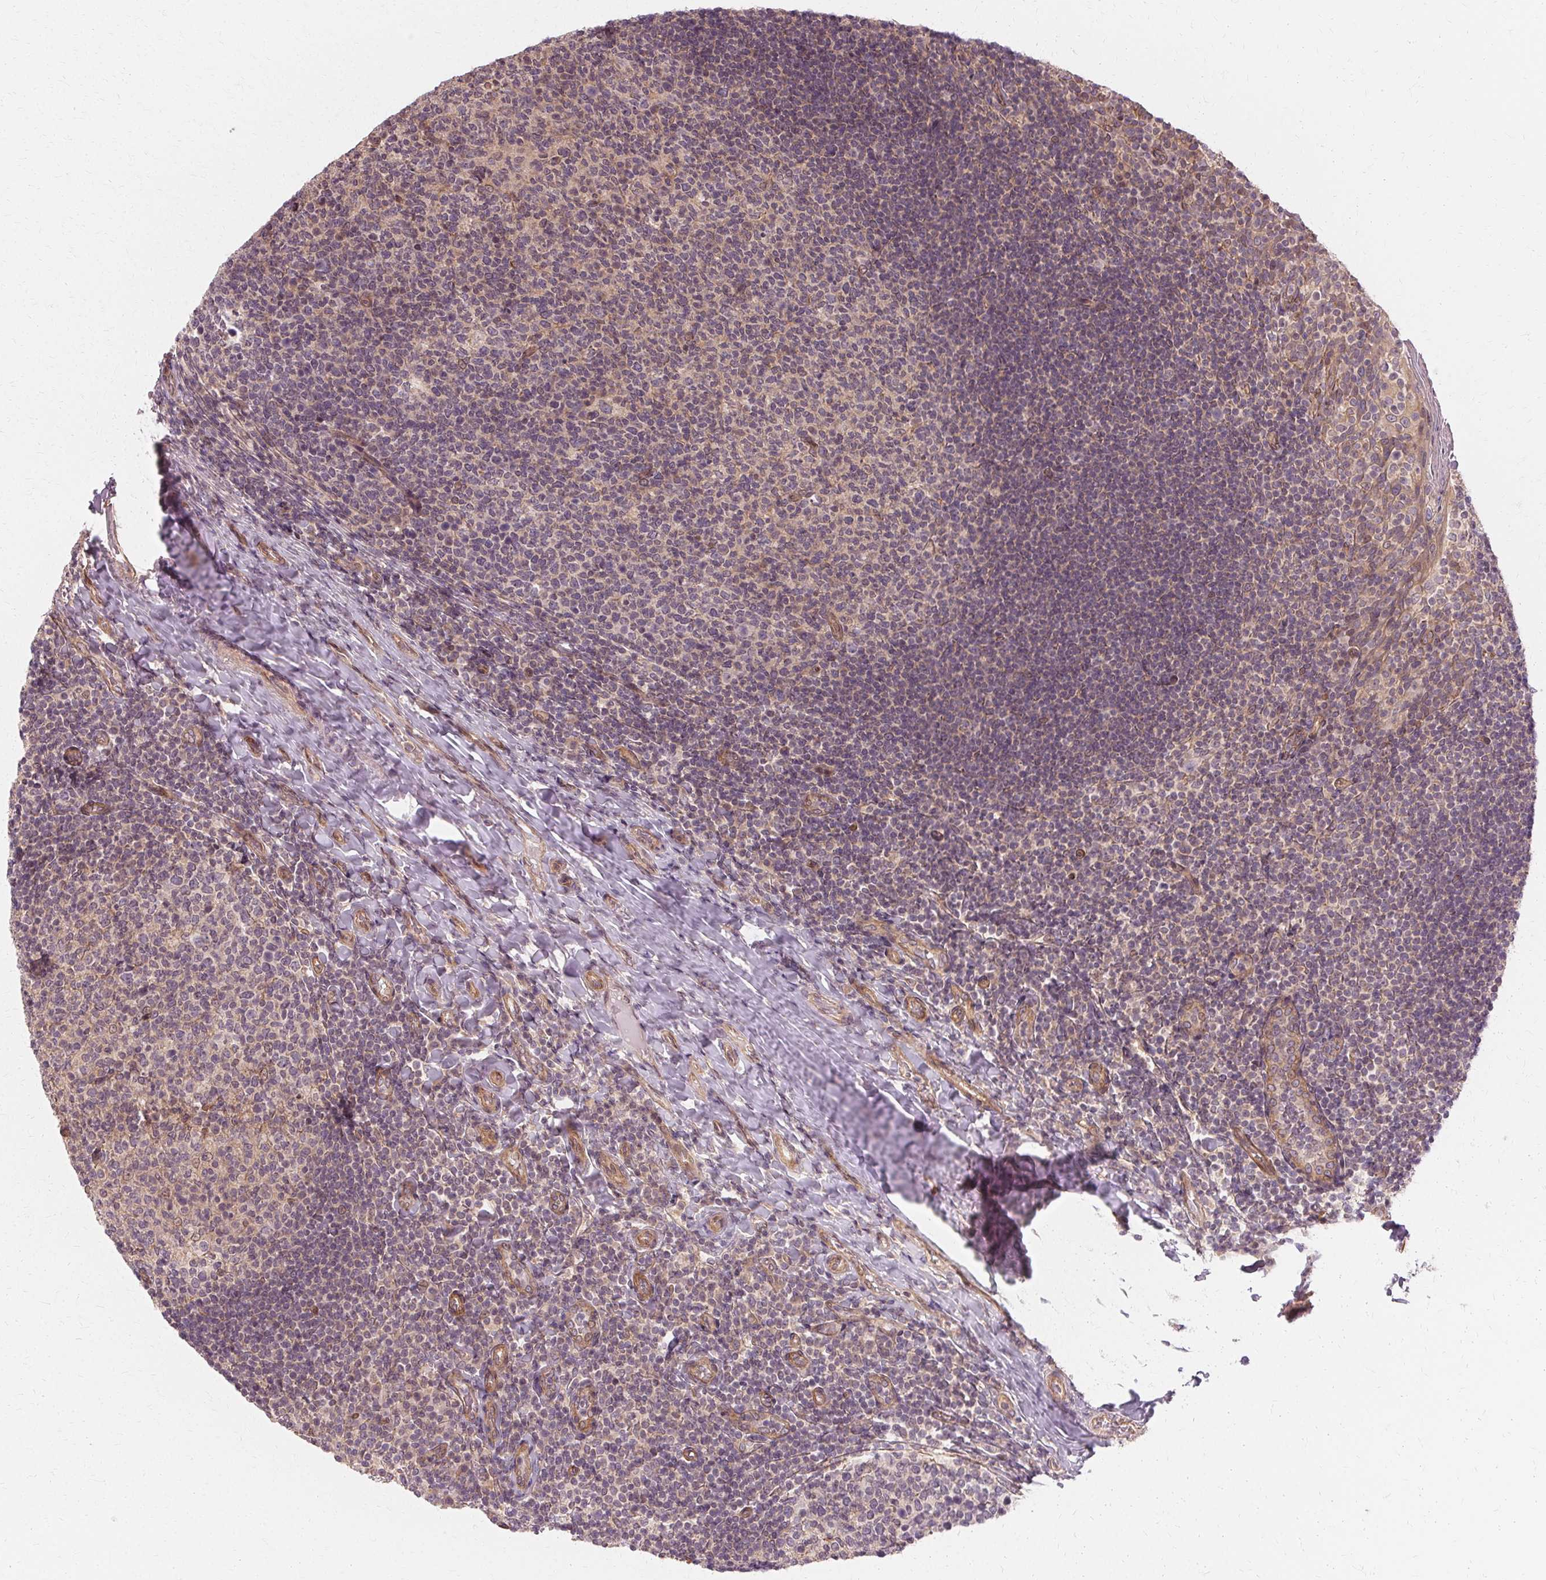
{"staining": {"intensity": "negative", "quantity": "none", "location": "none"}, "tissue": "tonsil", "cell_type": "Germinal center cells", "image_type": "normal", "snomed": [{"axis": "morphology", "description": "Normal tissue, NOS"}, {"axis": "topography", "description": "Tonsil"}], "caption": "An IHC photomicrograph of unremarkable tonsil is shown. There is no staining in germinal center cells of tonsil. (DAB (3,3'-diaminobenzidine) immunohistochemistry visualized using brightfield microscopy, high magnification).", "gene": "USP8", "patient": {"sex": "female", "age": 10}}